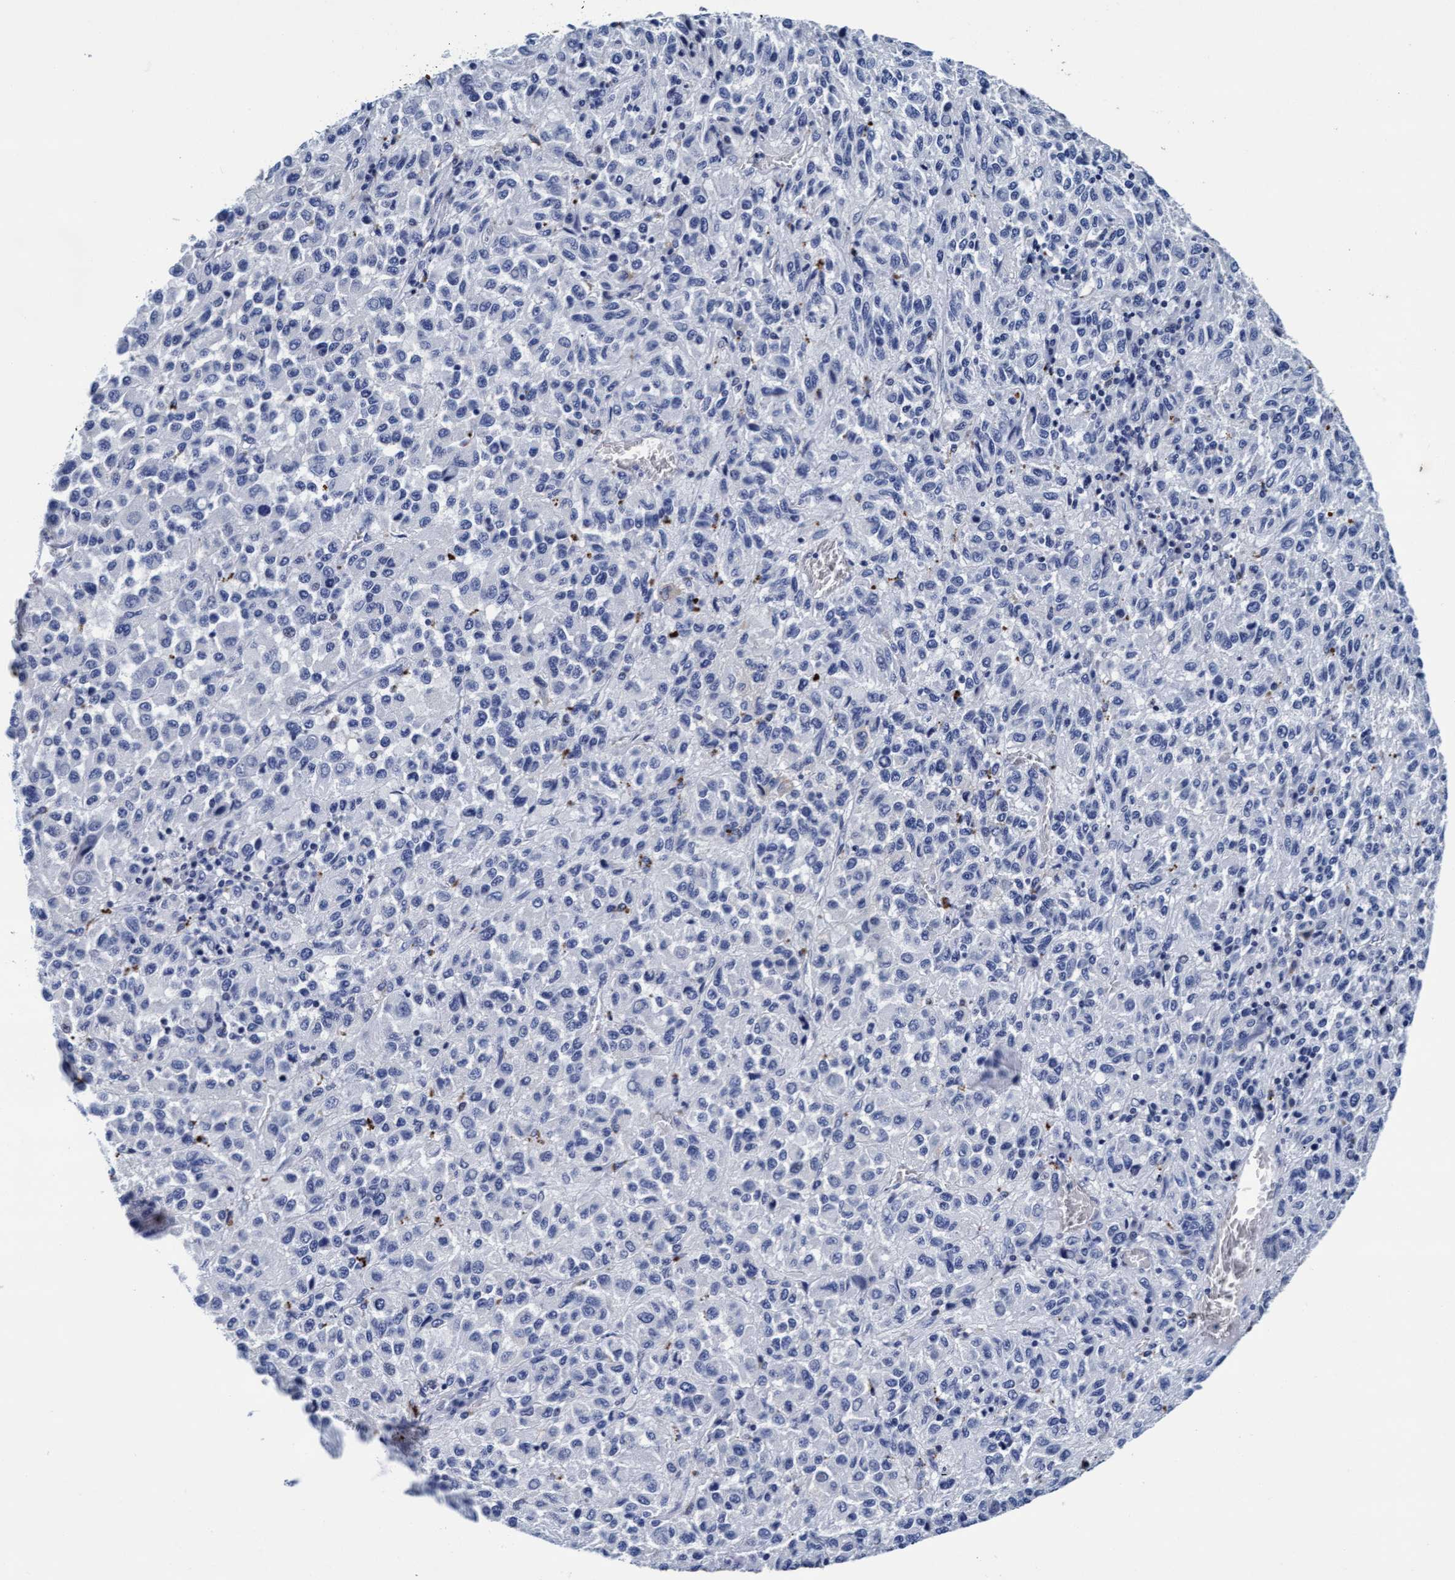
{"staining": {"intensity": "negative", "quantity": "none", "location": "none"}, "tissue": "skin cancer", "cell_type": "Tumor cells", "image_type": "cancer", "snomed": [{"axis": "morphology", "description": "Squamous cell carcinoma, NOS"}, {"axis": "topography", "description": "Skin"}], "caption": "The image exhibits no staining of tumor cells in skin cancer.", "gene": "ARSG", "patient": {"sex": "female", "age": 73}}